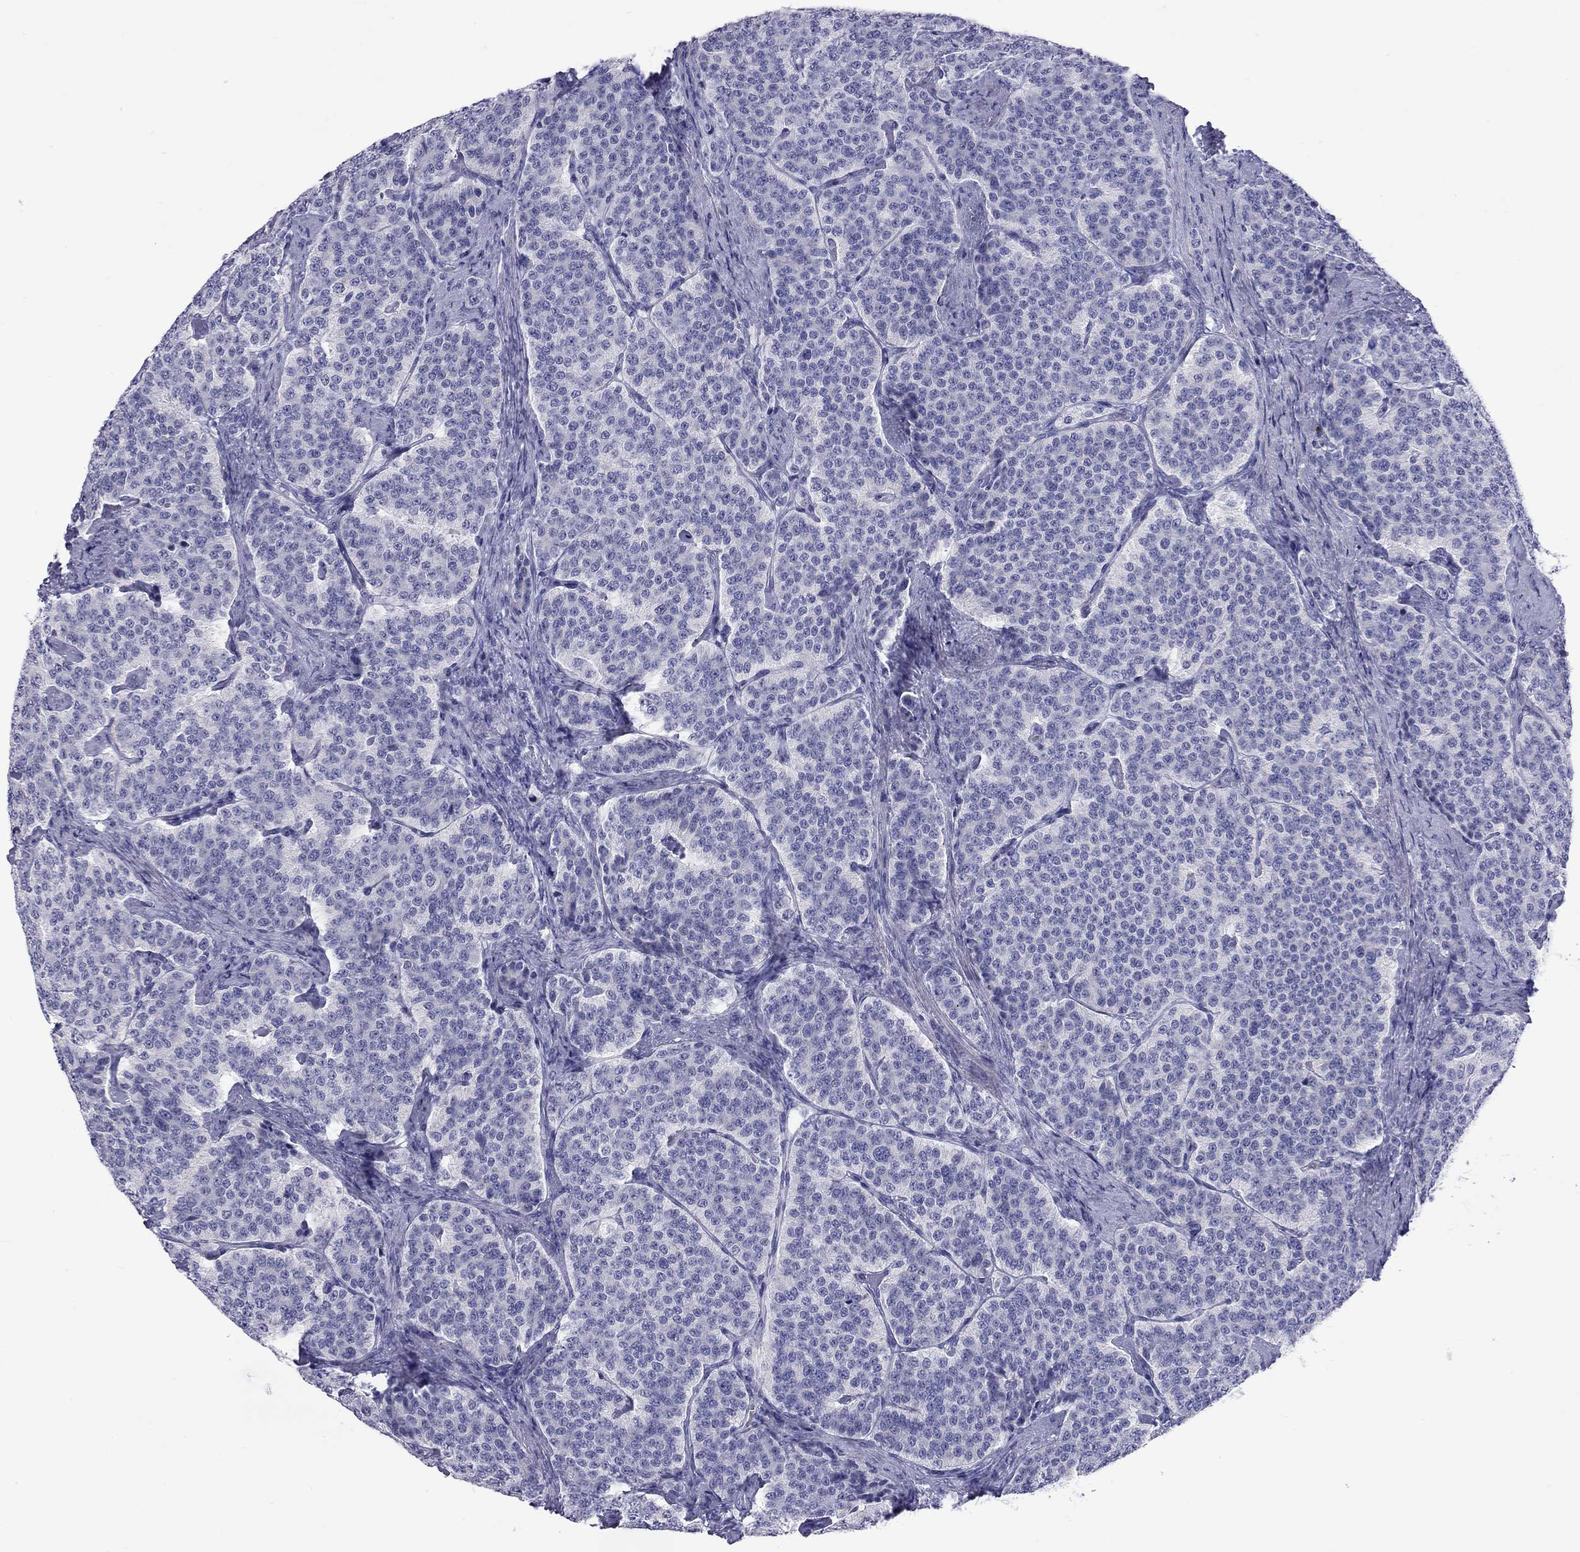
{"staining": {"intensity": "negative", "quantity": "none", "location": "none"}, "tissue": "carcinoid", "cell_type": "Tumor cells", "image_type": "cancer", "snomed": [{"axis": "morphology", "description": "Carcinoid, malignant, NOS"}, {"axis": "topography", "description": "Small intestine"}], "caption": "A histopathology image of carcinoid stained for a protein reveals no brown staining in tumor cells. (DAB (3,3'-diaminobenzidine) immunohistochemistry (IHC), high magnification).", "gene": "DPY19L2", "patient": {"sex": "female", "age": 58}}